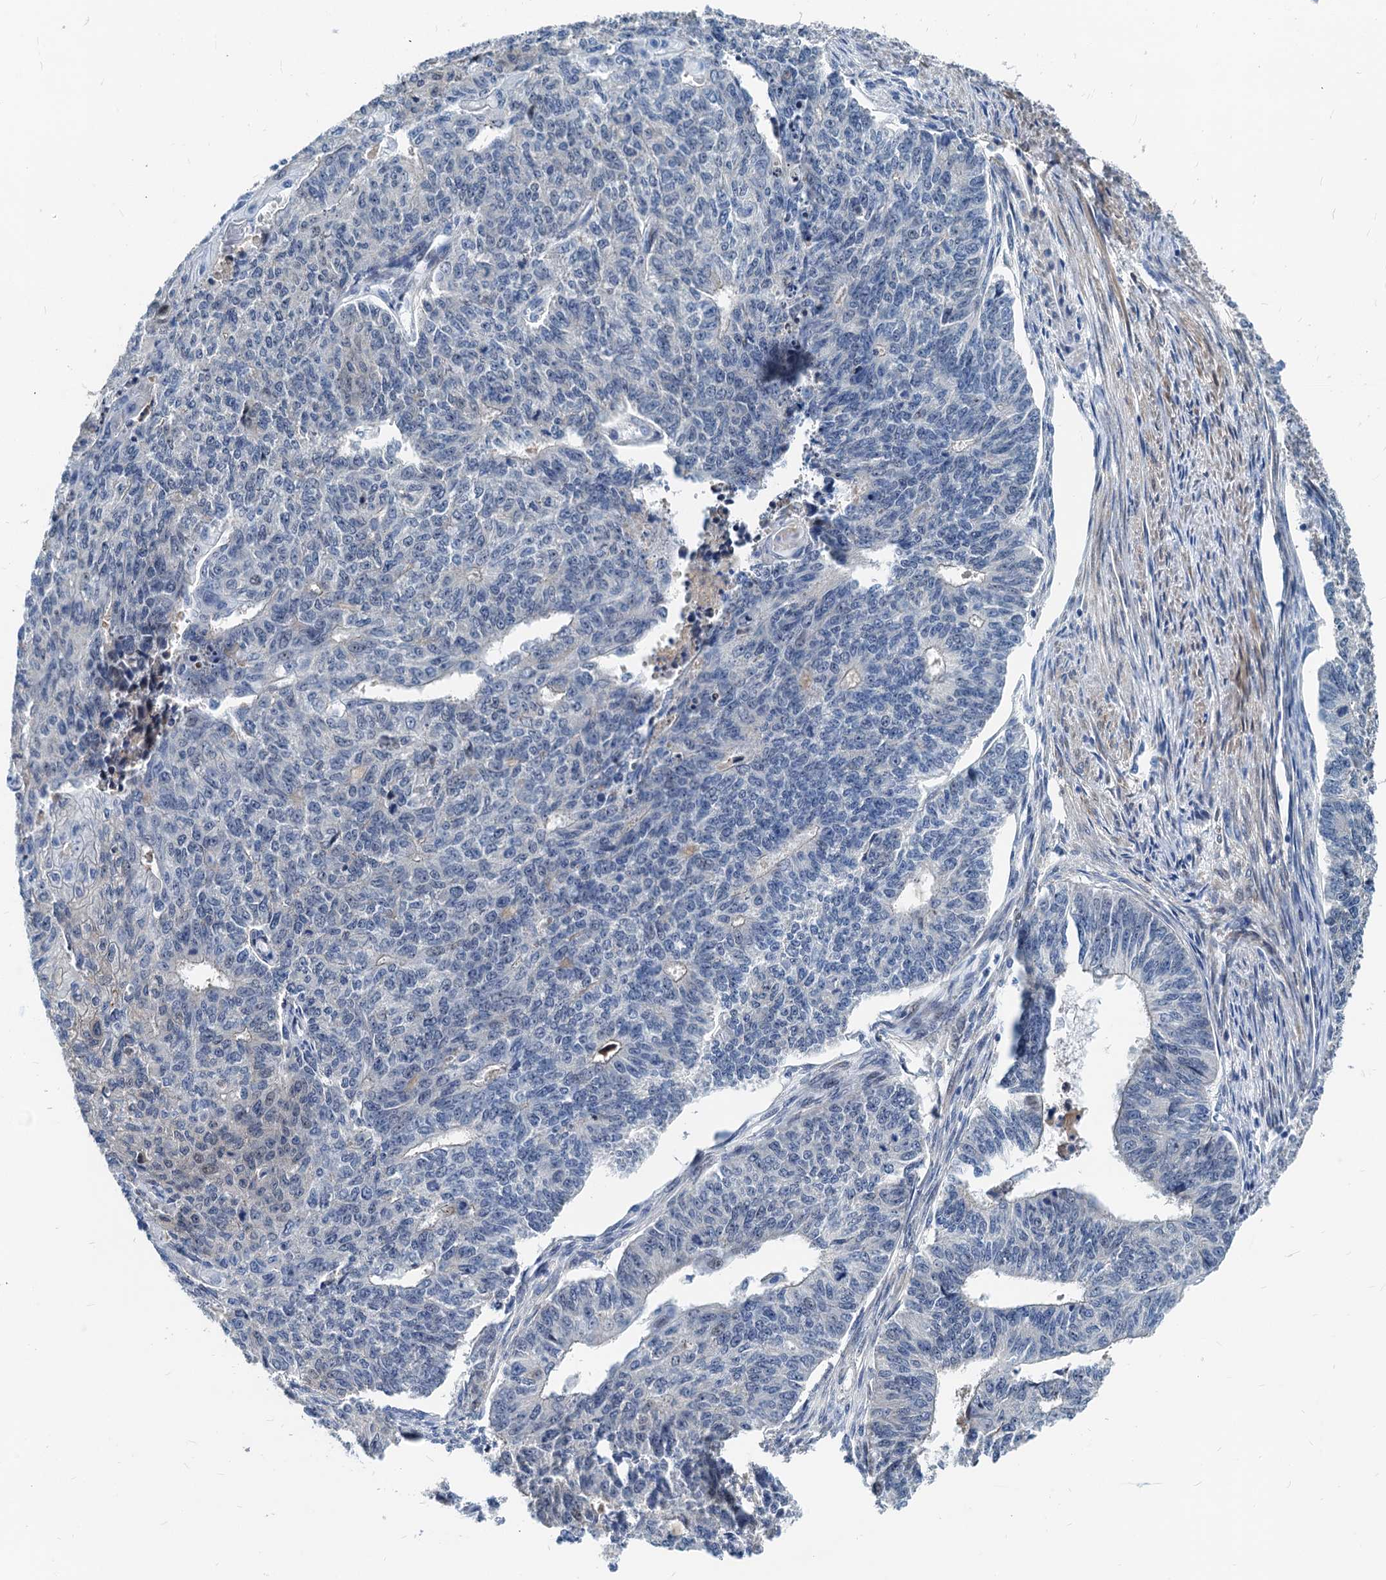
{"staining": {"intensity": "negative", "quantity": "none", "location": "none"}, "tissue": "endometrial cancer", "cell_type": "Tumor cells", "image_type": "cancer", "snomed": [{"axis": "morphology", "description": "Adenocarcinoma, NOS"}, {"axis": "topography", "description": "Endometrium"}], "caption": "Immunohistochemical staining of adenocarcinoma (endometrial) exhibits no significant staining in tumor cells.", "gene": "HSF2", "patient": {"sex": "female", "age": 32}}